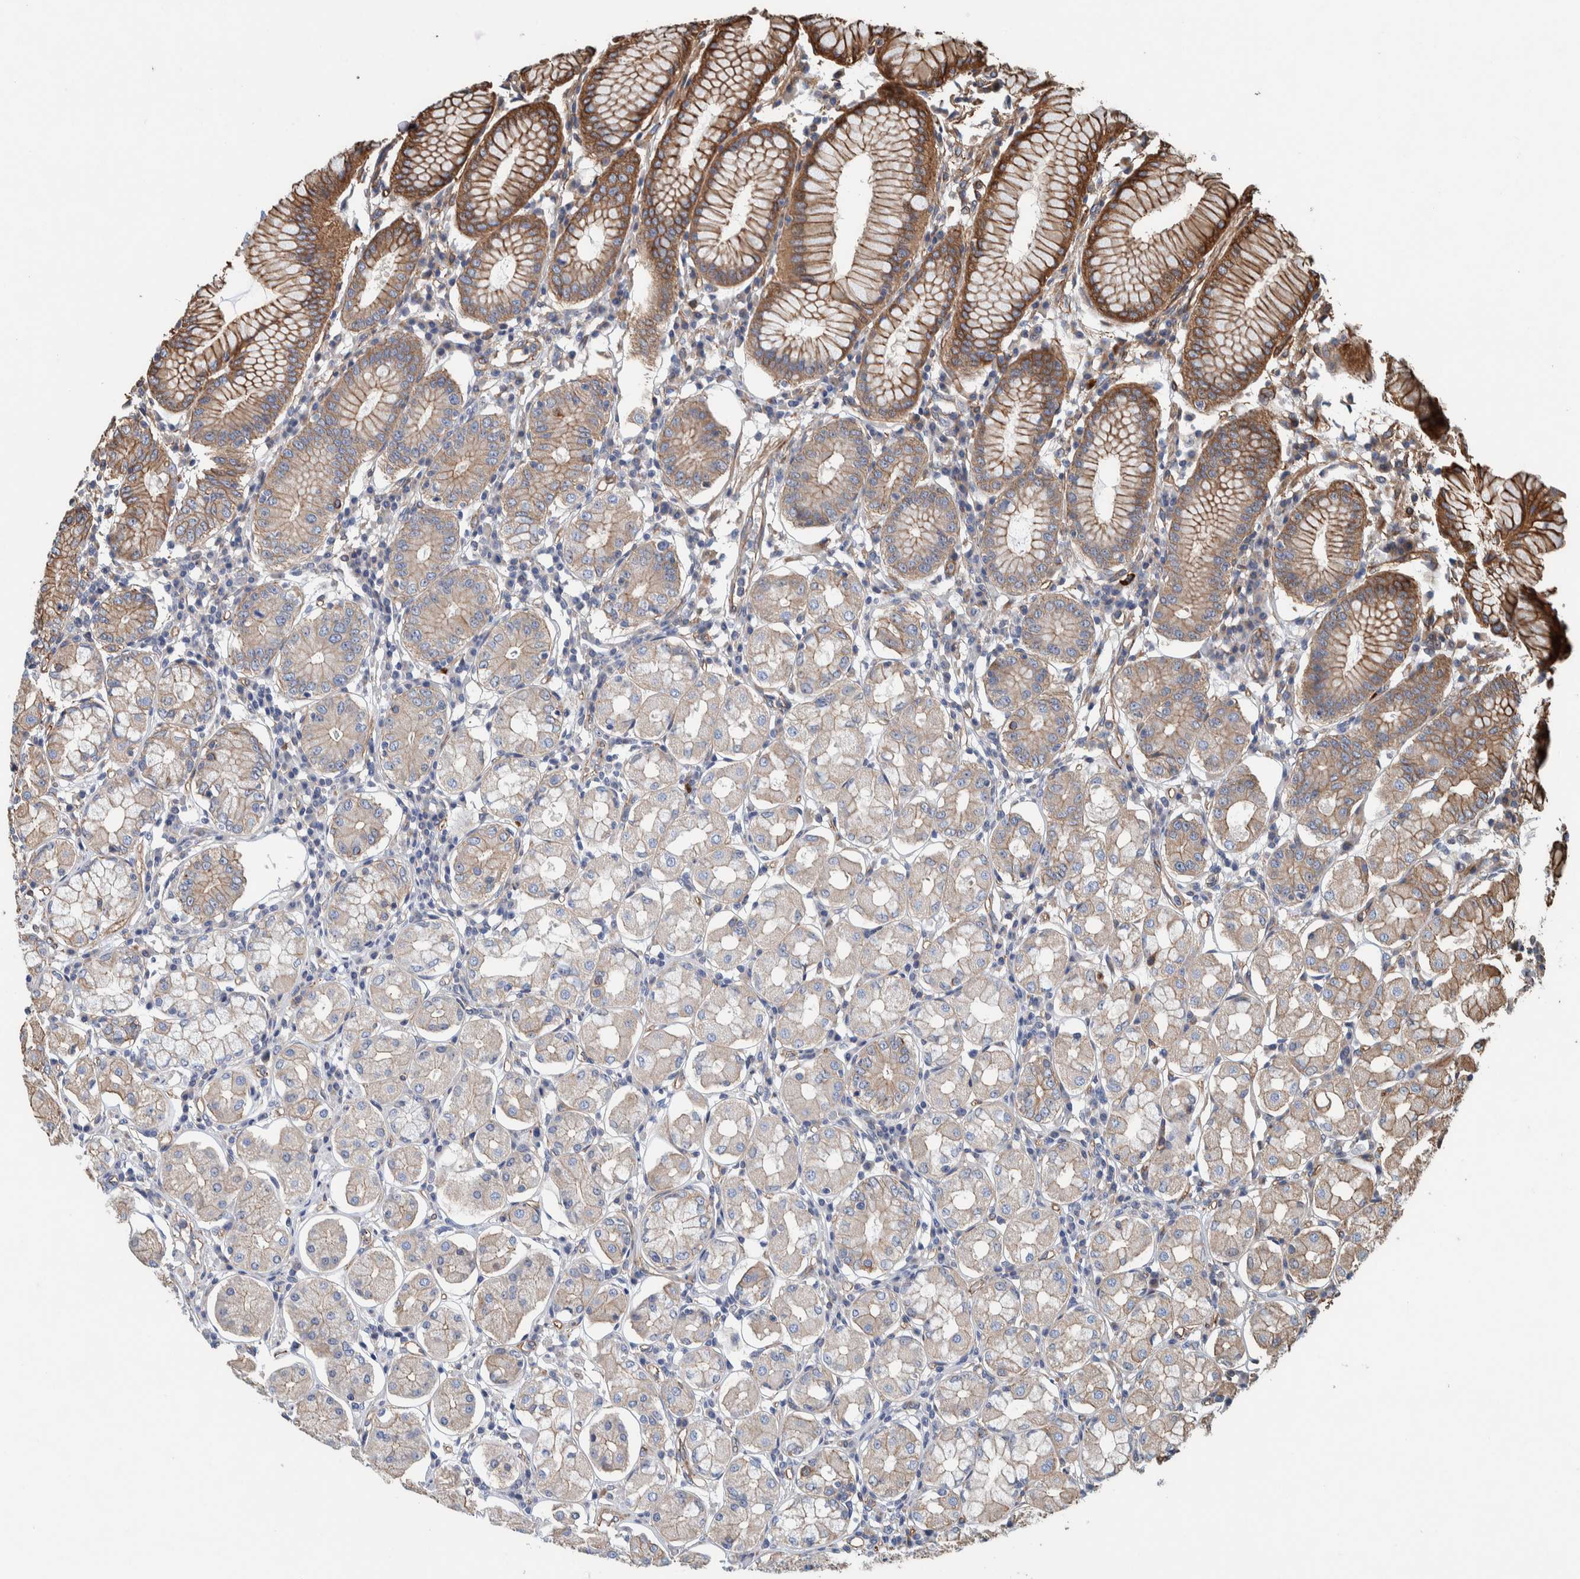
{"staining": {"intensity": "moderate", "quantity": "25%-75%", "location": "cytoplasmic/membranous"}, "tissue": "stomach", "cell_type": "Glandular cells", "image_type": "normal", "snomed": [{"axis": "morphology", "description": "Normal tissue, NOS"}, {"axis": "topography", "description": "Stomach"}, {"axis": "topography", "description": "Stomach, lower"}], "caption": "The micrograph shows staining of unremarkable stomach, revealing moderate cytoplasmic/membranous protein positivity (brown color) within glandular cells.", "gene": "PKD1L1", "patient": {"sex": "female", "age": 56}}